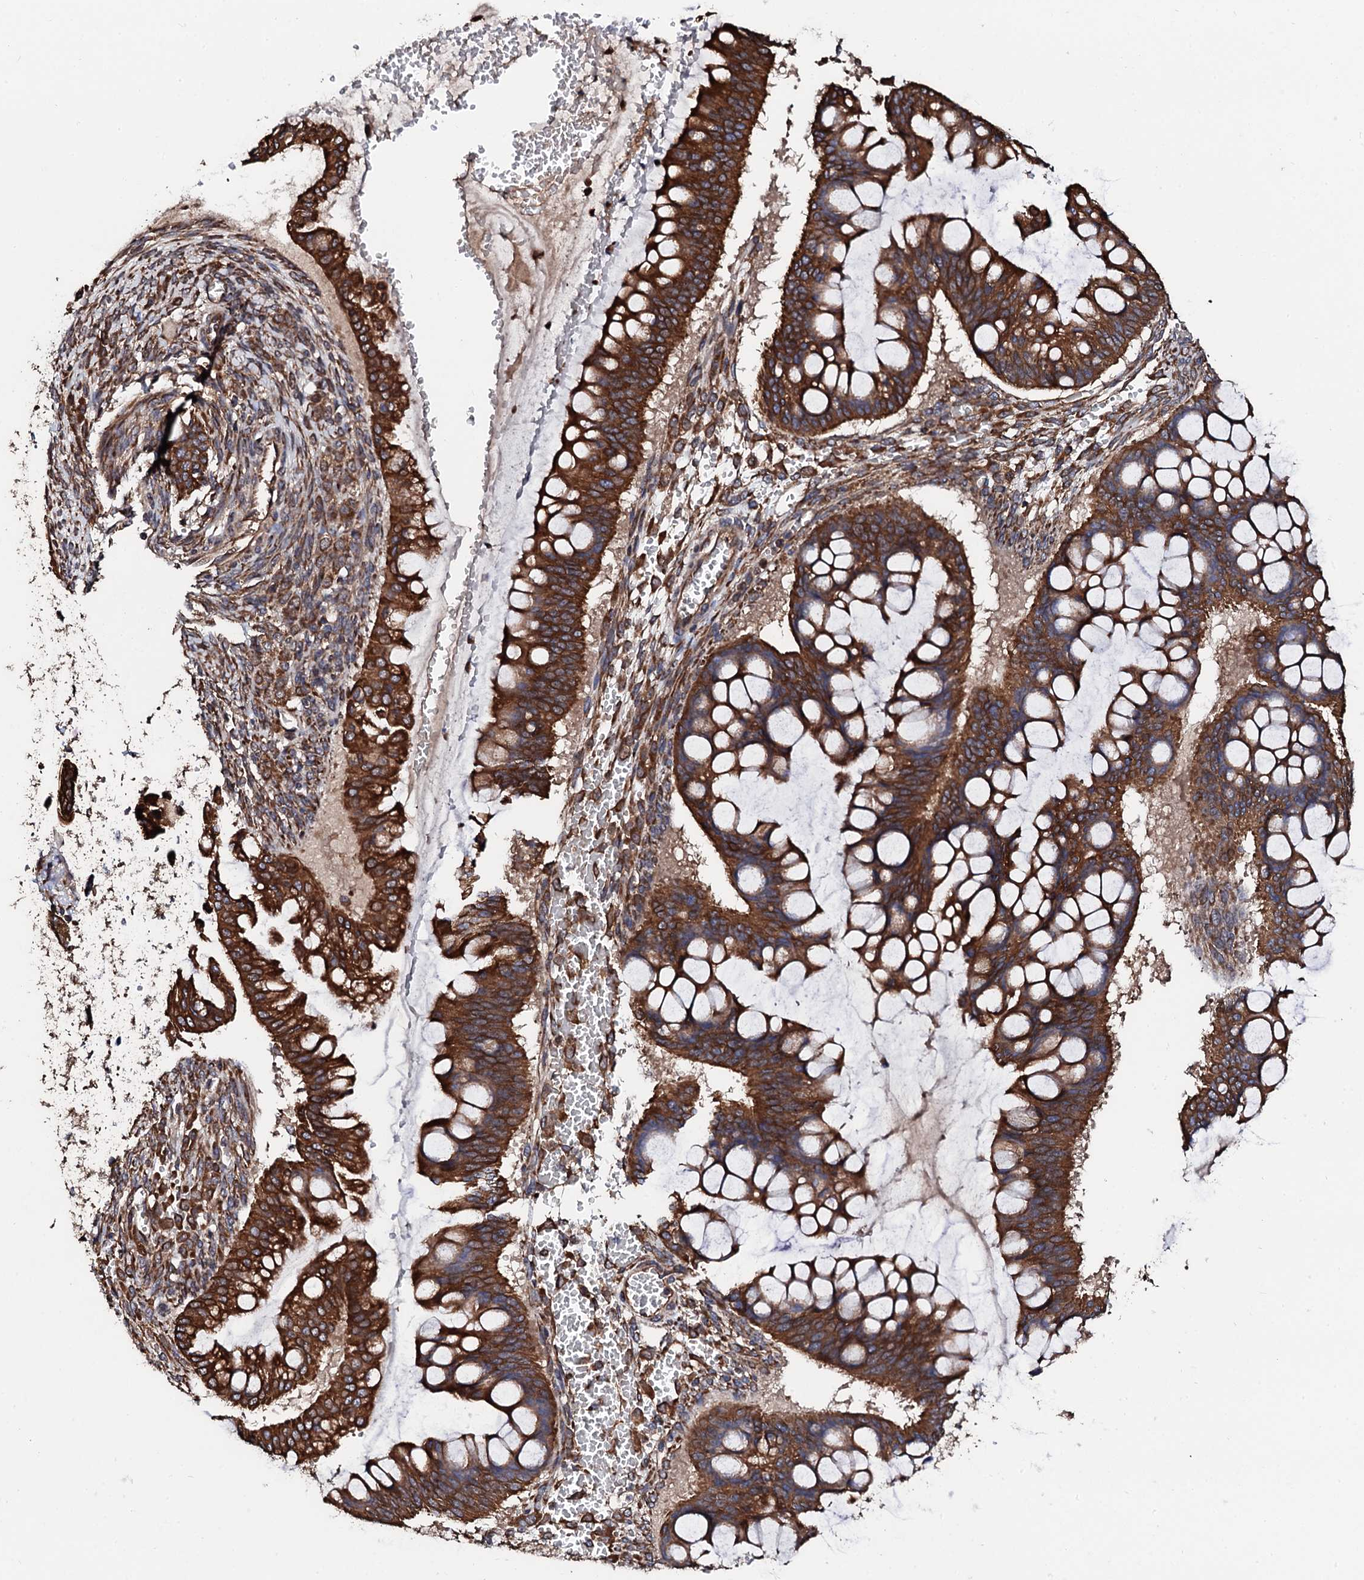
{"staining": {"intensity": "strong", "quantity": ">75%", "location": "cytoplasmic/membranous"}, "tissue": "ovarian cancer", "cell_type": "Tumor cells", "image_type": "cancer", "snomed": [{"axis": "morphology", "description": "Cystadenocarcinoma, mucinous, NOS"}, {"axis": "topography", "description": "Ovary"}], "caption": "Immunohistochemical staining of human mucinous cystadenocarcinoma (ovarian) displays high levels of strong cytoplasmic/membranous protein staining in about >75% of tumor cells. Immunohistochemistry stains the protein in brown and the nuclei are stained blue.", "gene": "CKAP5", "patient": {"sex": "female", "age": 73}}